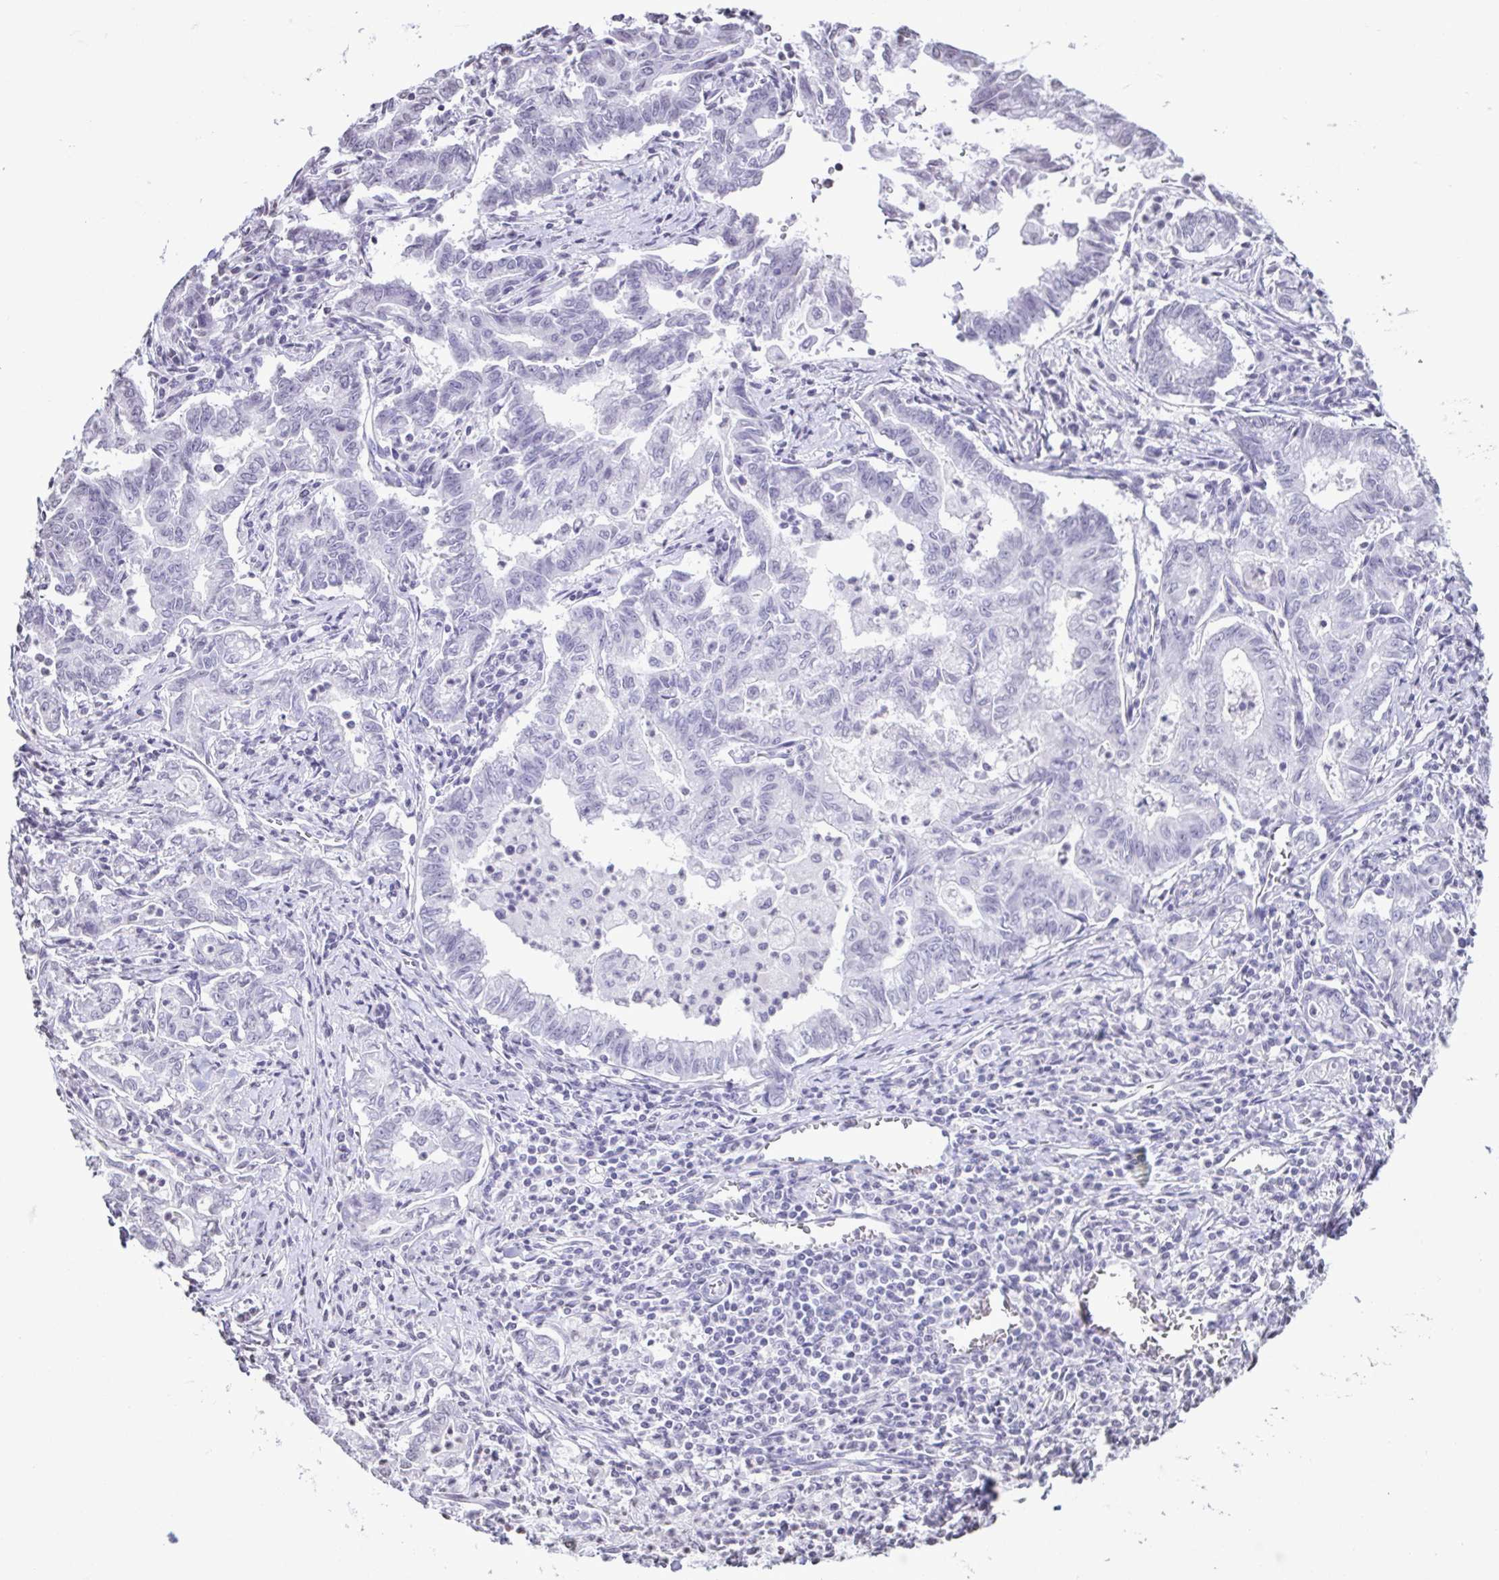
{"staining": {"intensity": "negative", "quantity": "none", "location": "none"}, "tissue": "stomach cancer", "cell_type": "Tumor cells", "image_type": "cancer", "snomed": [{"axis": "morphology", "description": "Adenocarcinoma, NOS"}, {"axis": "topography", "description": "Stomach, upper"}], "caption": "DAB immunohistochemical staining of stomach adenocarcinoma shows no significant staining in tumor cells.", "gene": "VCY1B", "patient": {"sex": "female", "age": 79}}